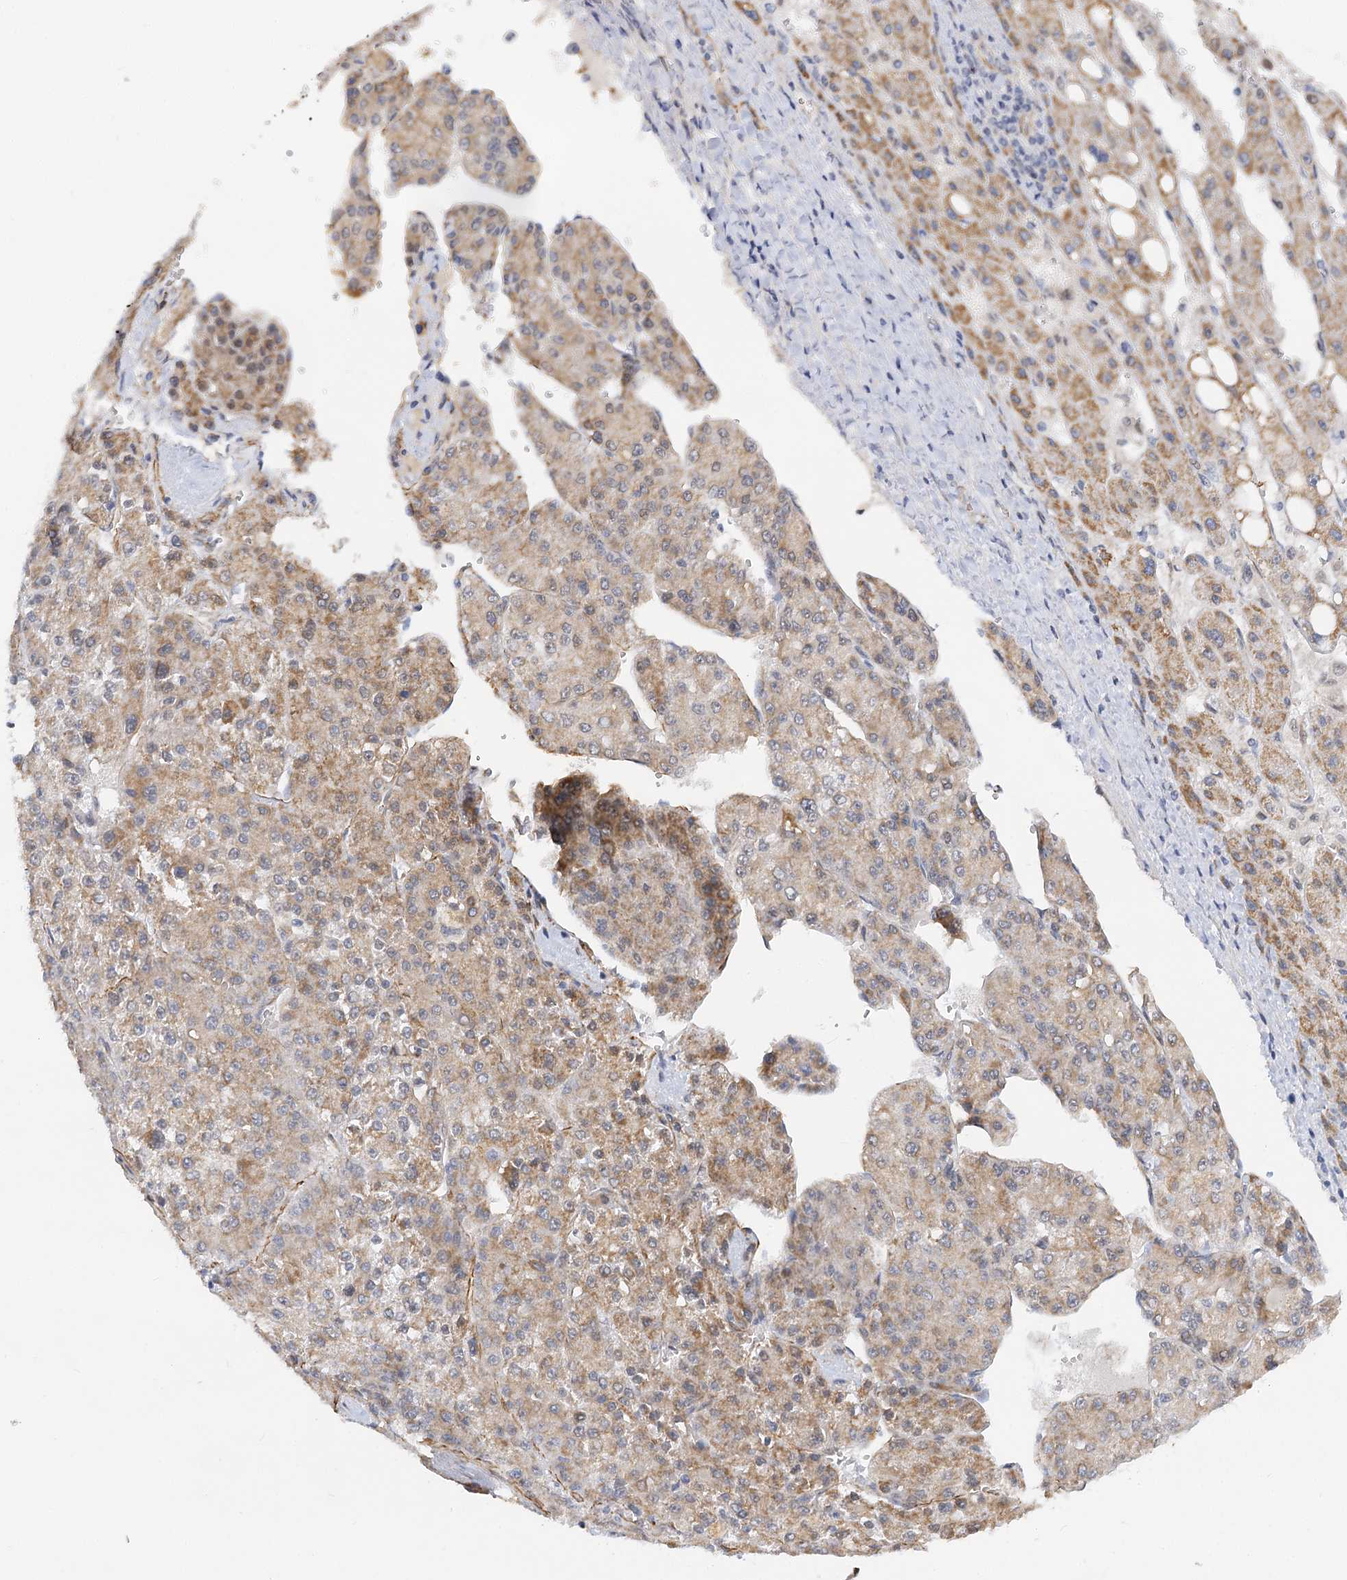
{"staining": {"intensity": "moderate", "quantity": ">75%", "location": "cytoplasmic/membranous"}, "tissue": "liver cancer", "cell_type": "Tumor cells", "image_type": "cancer", "snomed": [{"axis": "morphology", "description": "Carcinoma, Hepatocellular, NOS"}, {"axis": "topography", "description": "Liver"}], "caption": "This micrograph shows hepatocellular carcinoma (liver) stained with immunohistochemistry (IHC) to label a protein in brown. The cytoplasmic/membranous of tumor cells show moderate positivity for the protein. Nuclei are counter-stained blue.", "gene": "NELL2", "patient": {"sex": "female", "age": 73}}